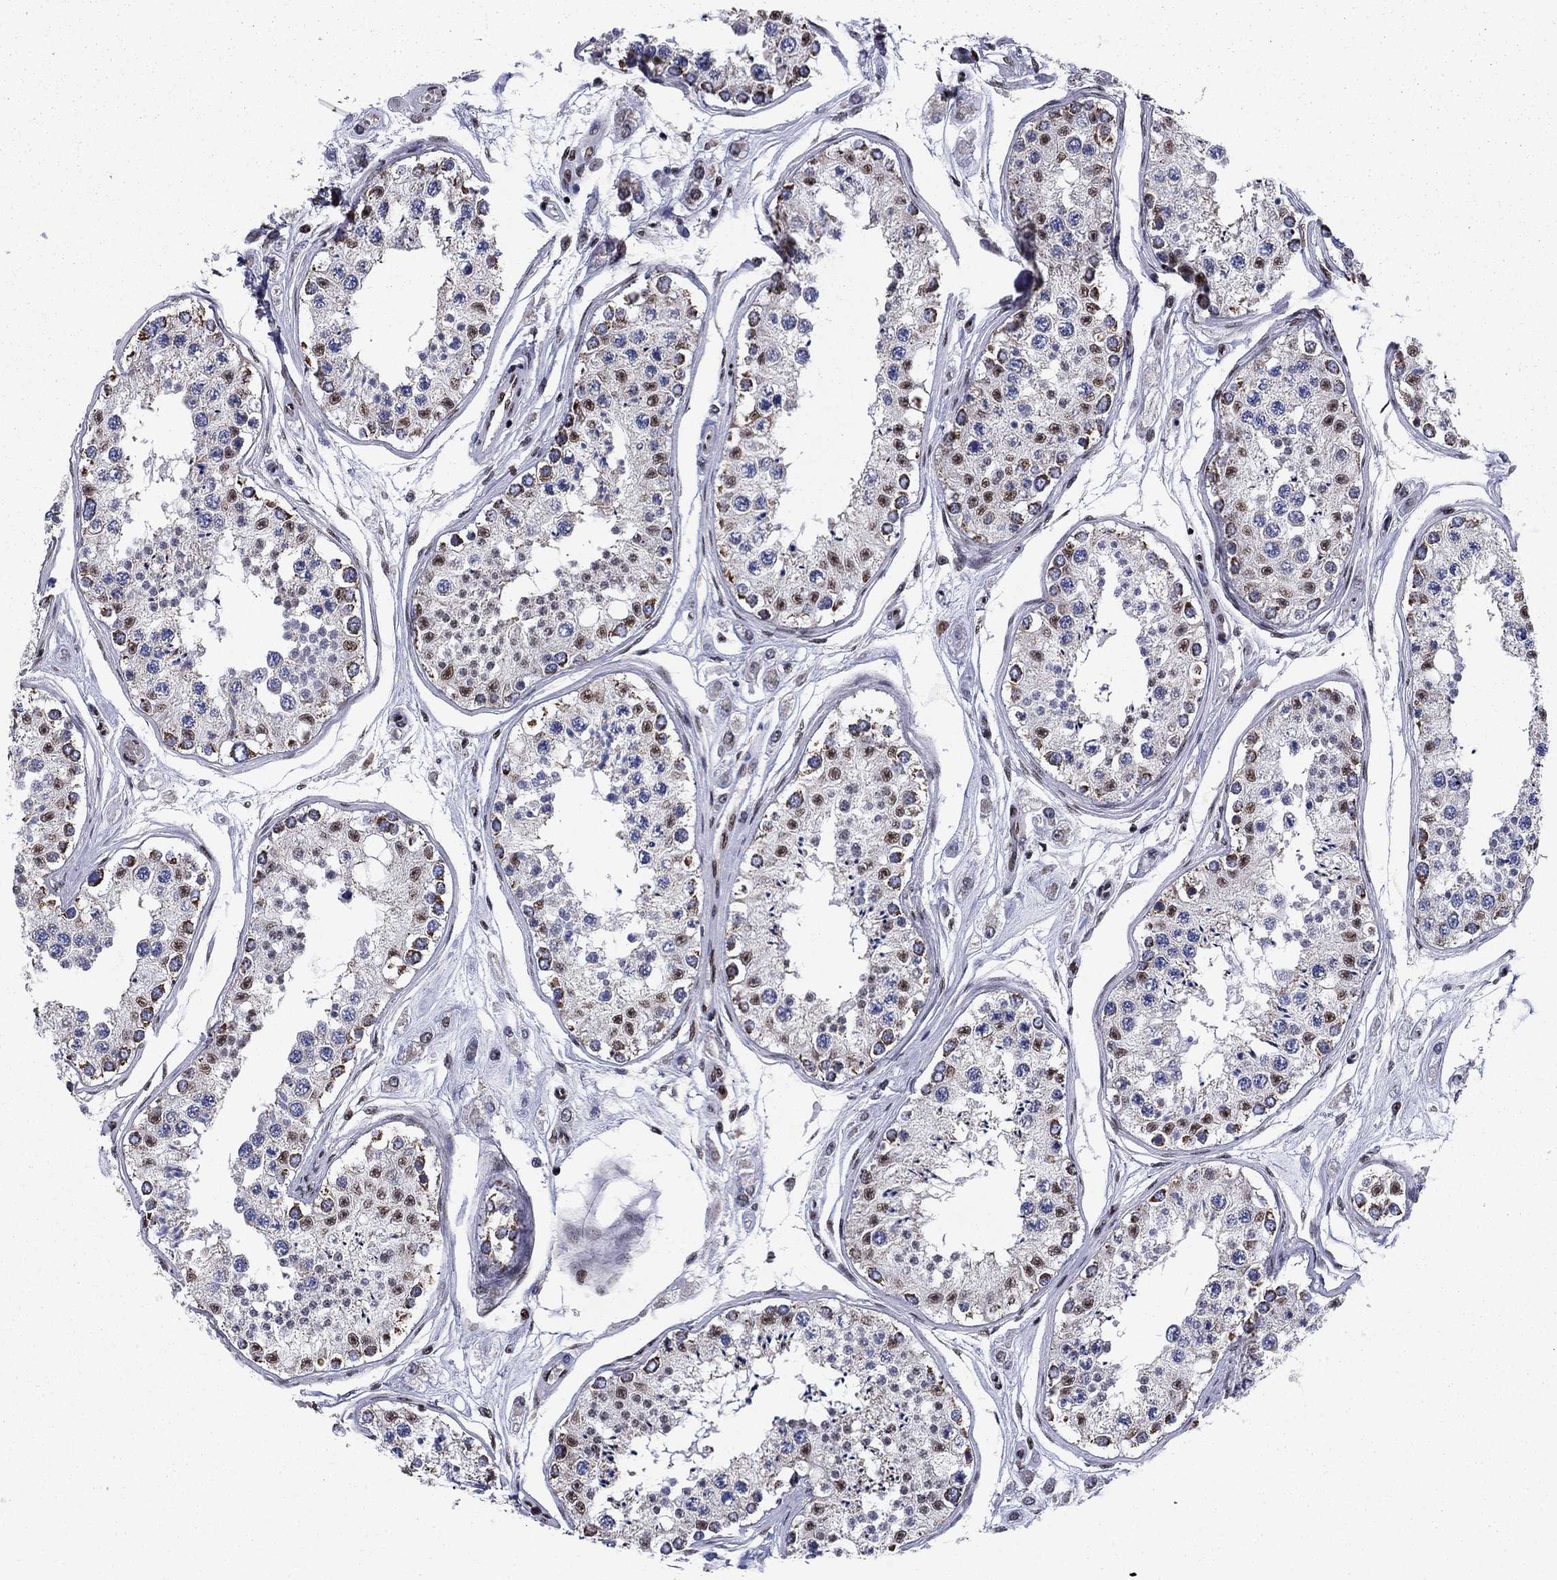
{"staining": {"intensity": "moderate", "quantity": "25%-75%", "location": "cytoplasmic/membranous,nuclear"}, "tissue": "testis", "cell_type": "Cells in seminiferous ducts", "image_type": "normal", "snomed": [{"axis": "morphology", "description": "Normal tissue, NOS"}, {"axis": "topography", "description": "Testis"}], "caption": "Brown immunohistochemical staining in normal human testis exhibits moderate cytoplasmic/membranous,nuclear positivity in about 25%-75% of cells in seminiferous ducts.", "gene": "N4BP2", "patient": {"sex": "male", "age": 25}}